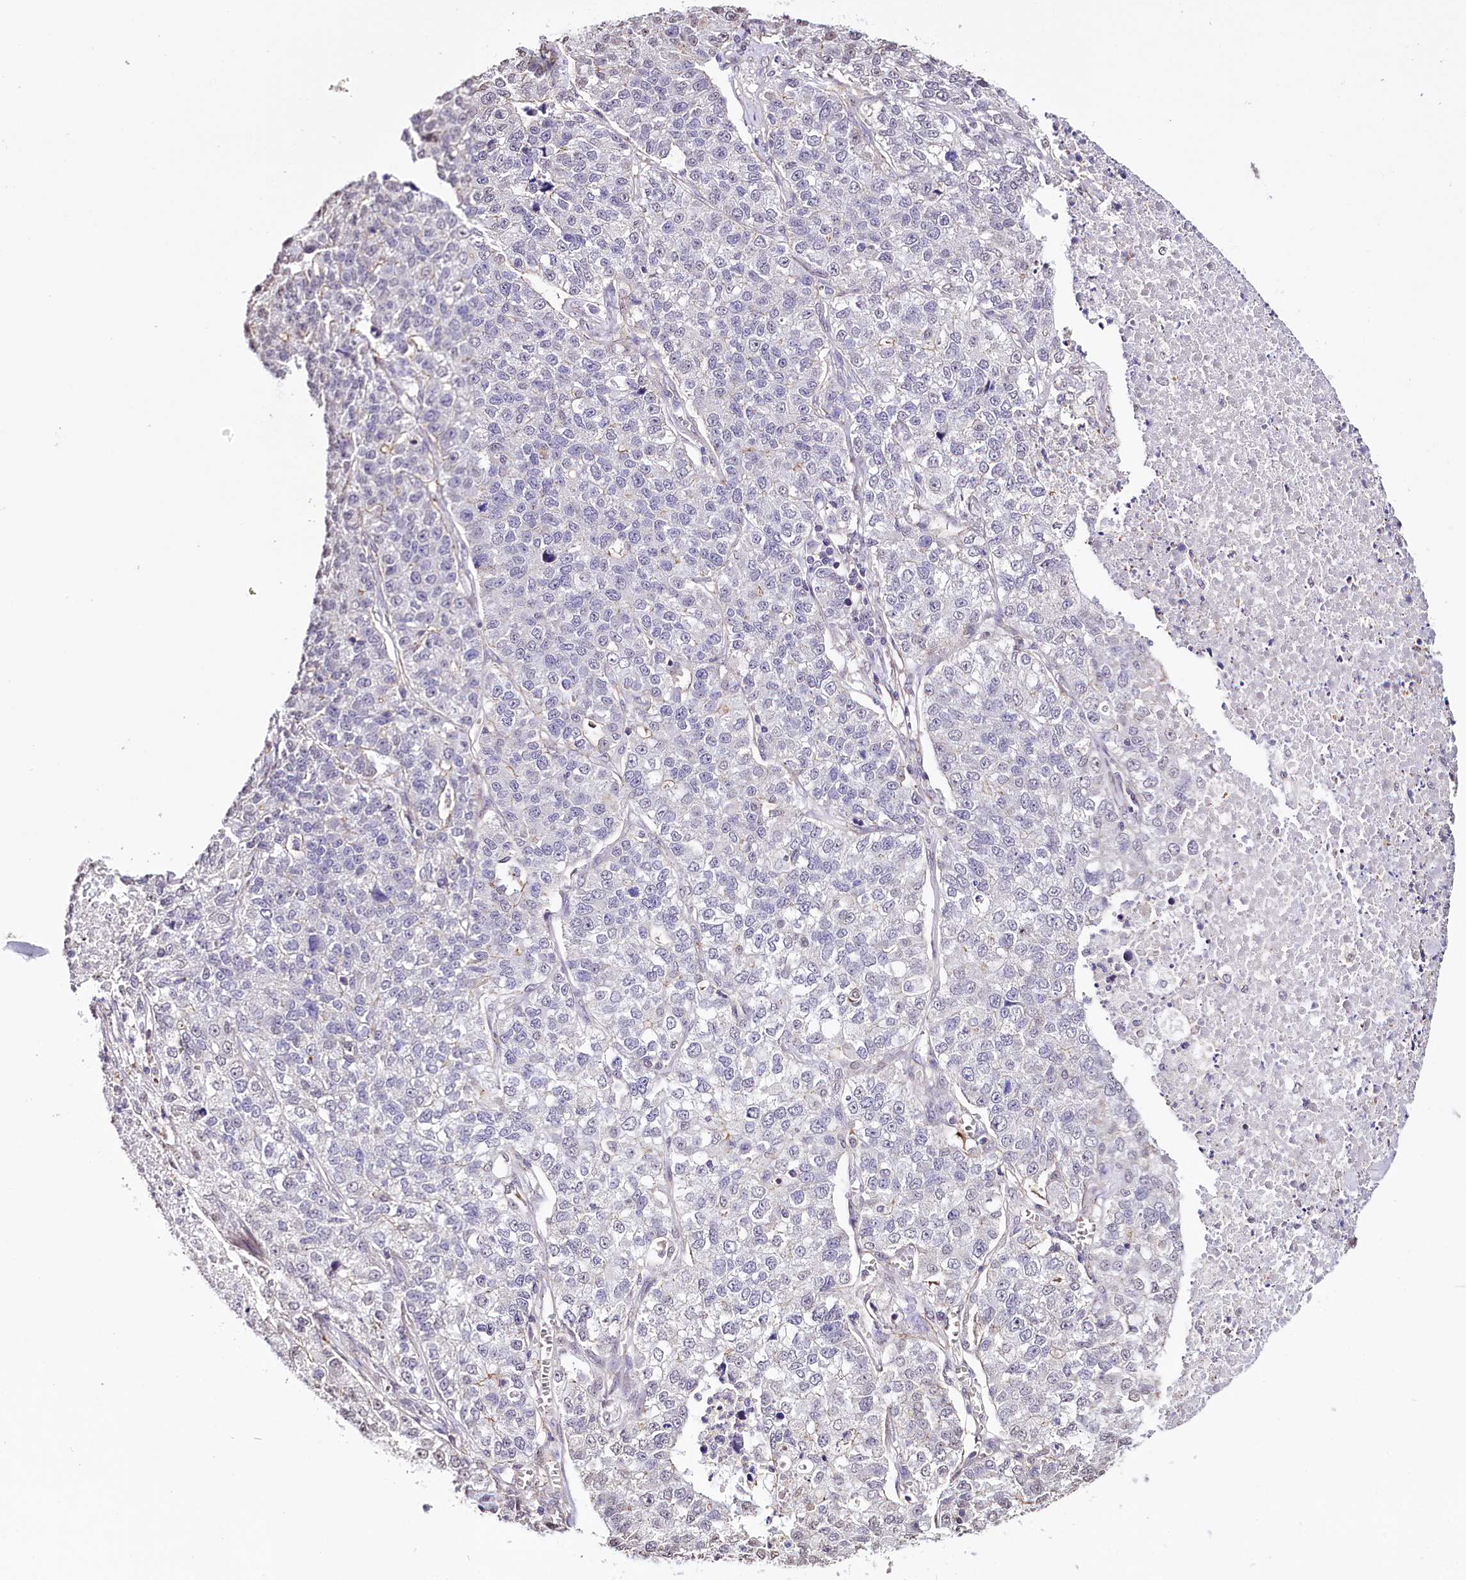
{"staining": {"intensity": "negative", "quantity": "none", "location": "none"}, "tissue": "lung cancer", "cell_type": "Tumor cells", "image_type": "cancer", "snomed": [{"axis": "morphology", "description": "Adenocarcinoma, NOS"}, {"axis": "topography", "description": "Lung"}], "caption": "Image shows no protein staining in tumor cells of adenocarcinoma (lung) tissue.", "gene": "ST7", "patient": {"sex": "male", "age": 49}}